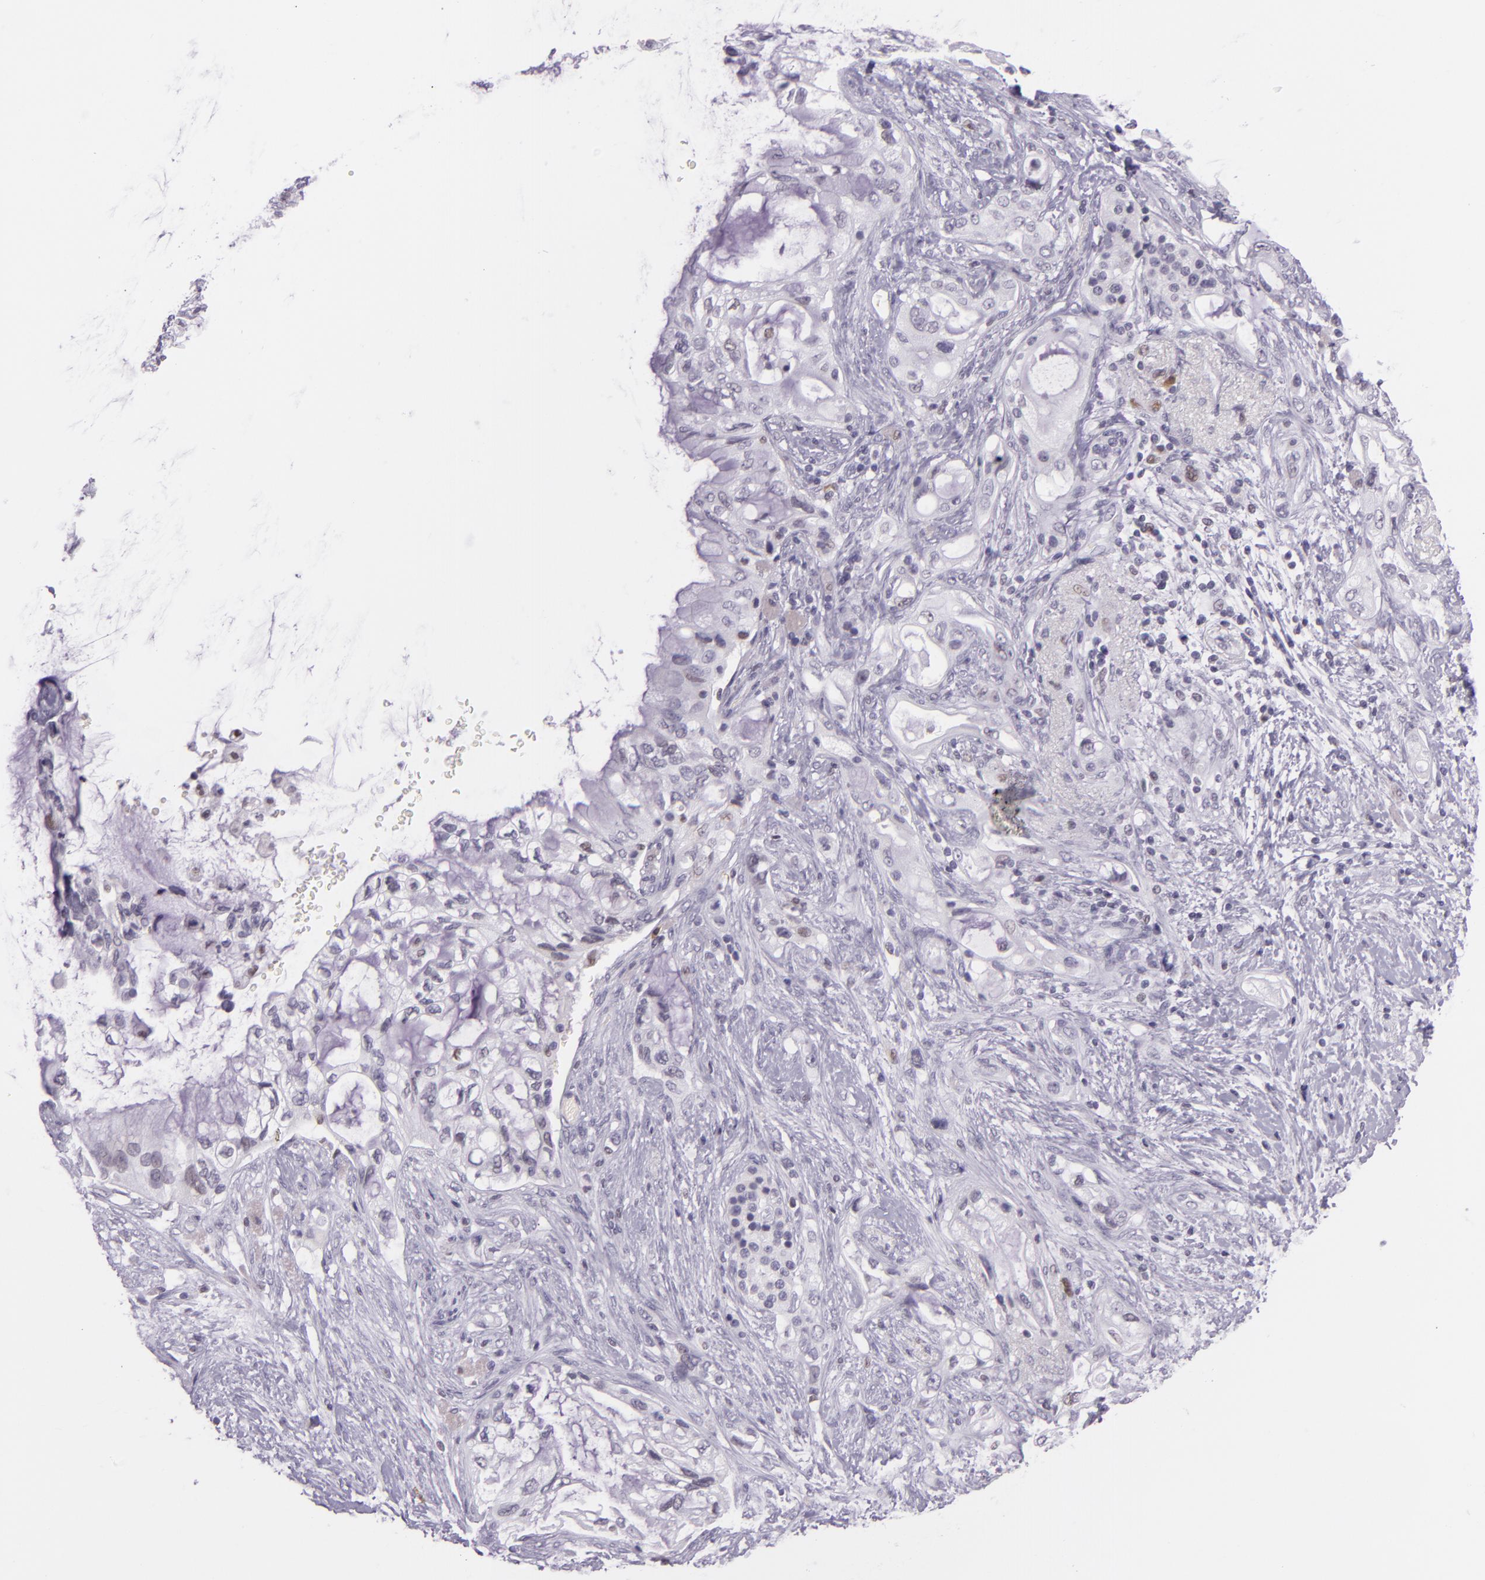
{"staining": {"intensity": "negative", "quantity": "none", "location": "none"}, "tissue": "pancreatic cancer", "cell_type": "Tumor cells", "image_type": "cancer", "snomed": [{"axis": "morphology", "description": "Adenocarcinoma, NOS"}, {"axis": "topography", "description": "Pancreas"}], "caption": "The photomicrograph reveals no significant staining in tumor cells of pancreatic cancer.", "gene": "CHEK2", "patient": {"sex": "female", "age": 70}}